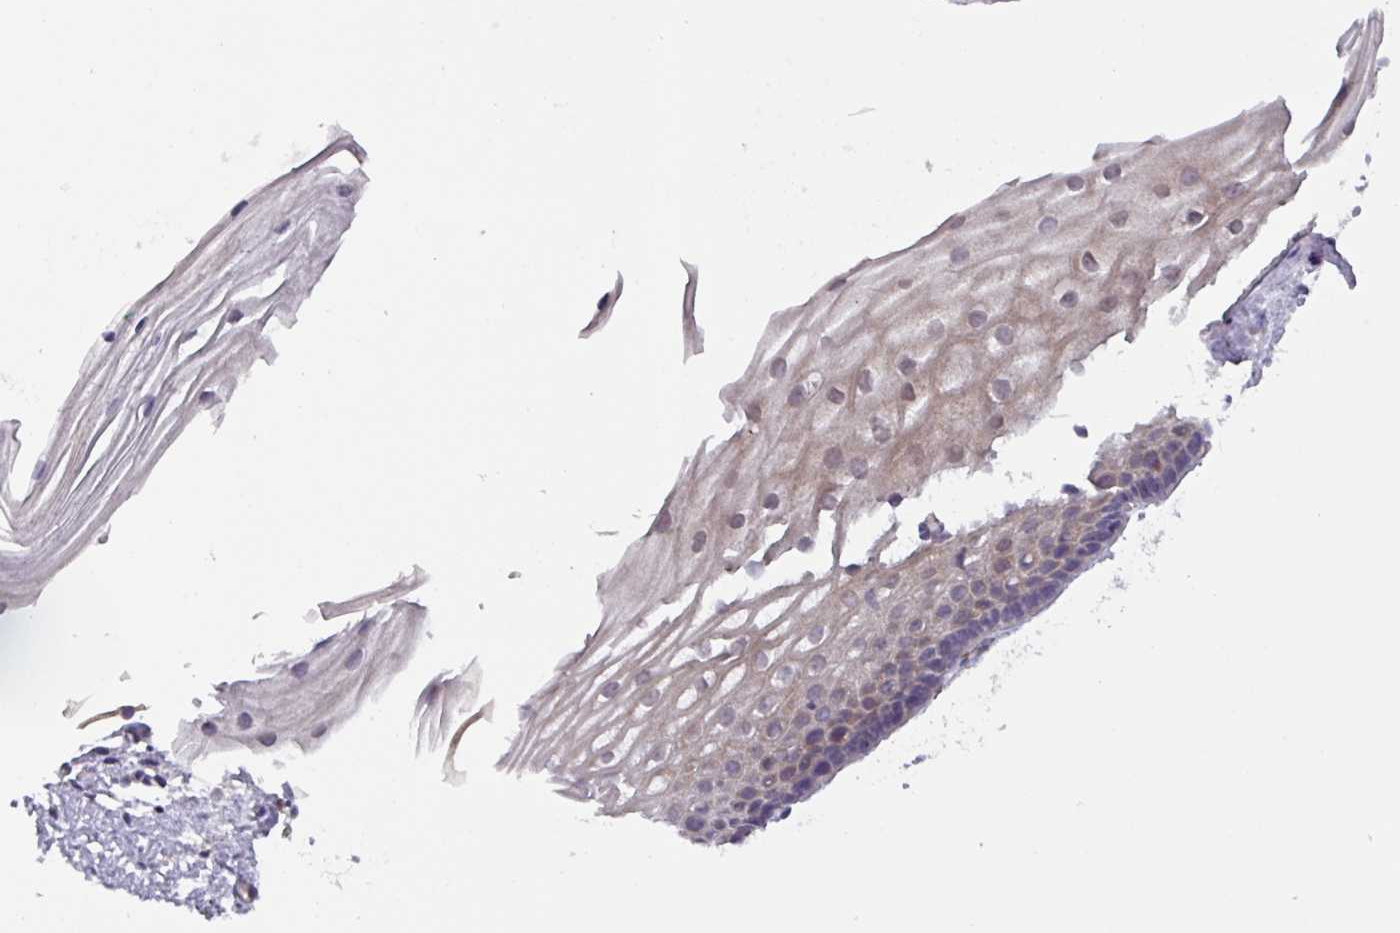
{"staining": {"intensity": "weak", "quantity": "25%-75%", "location": "cytoplasmic/membranous"}, "tissue": "cervix", "cell_type": "Glandular cells", "image_type": "normal", "snomed": [{"axis": "morphology", "description": "Normal tissue, NOS"}, {"axis": "topography", "description": "Cervix"}], "caption": "This histopathology image exhibits IHC staining of unremarkable human cervix, with low weak cytoplasmic/membranous expression in about 25%-75% of glandular cells.", "gene": "AKIRIN1", "patient": {"sex": "female", "age": 40}}